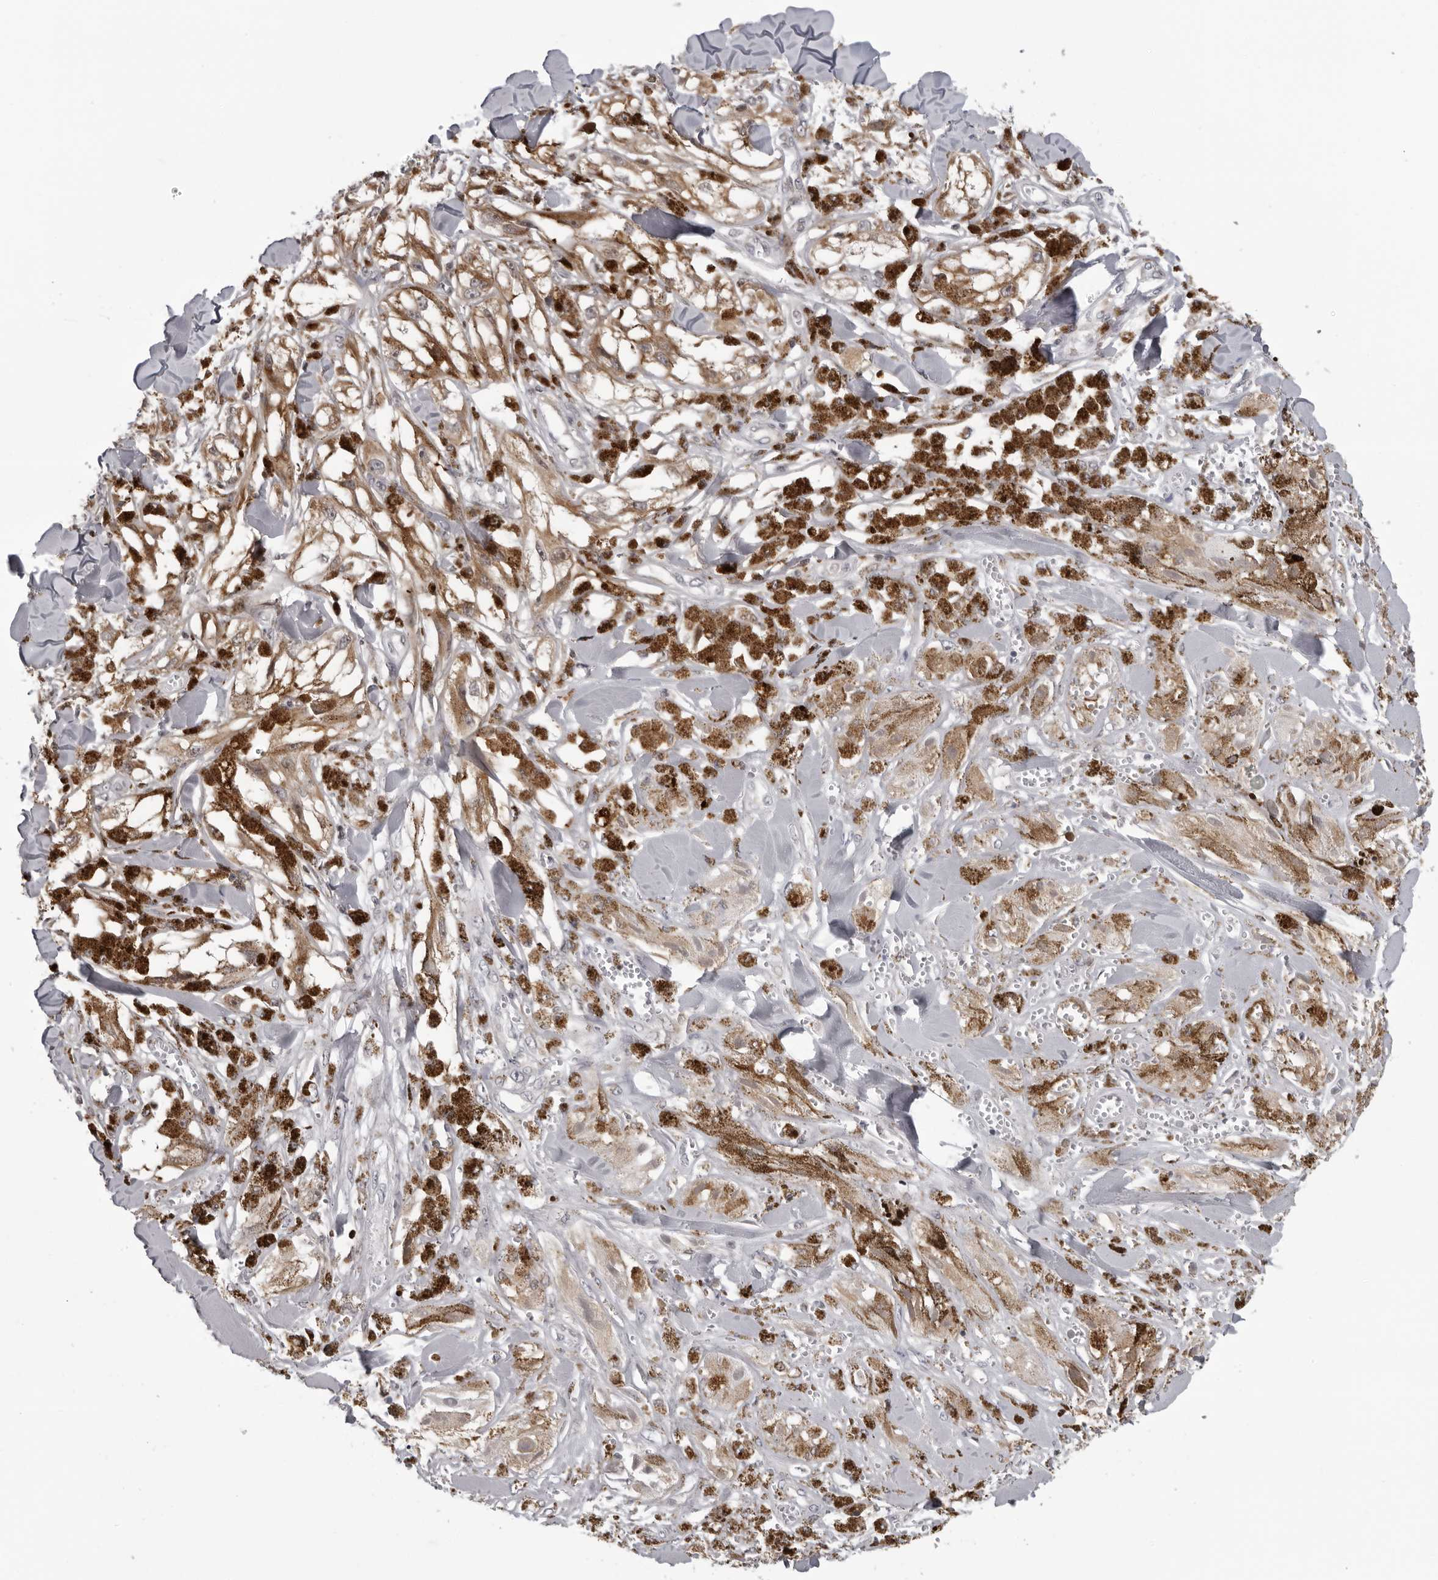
{"staining": {"intensity": "moderate", "quantity": ">75%", "location": "cytoplasmic/membranous"}, "tissue": "melanoma", "cell_type": "Tumor cells", "image_type": "cancer", "snomed": [{"axis": "morphology", "description": "Malignant melanoma, NOS"}, {"axis": "topography", "description": "Skin"}], "caption": "Approximately >75% of tumor cells in human malignant melanoma demonstrate moderate cytoplasmic/membranous protein staining as visualized by brown immunohistochemical staining.", "gene": "MRPS15", "patient": {"sex": "male", "age": 88}}